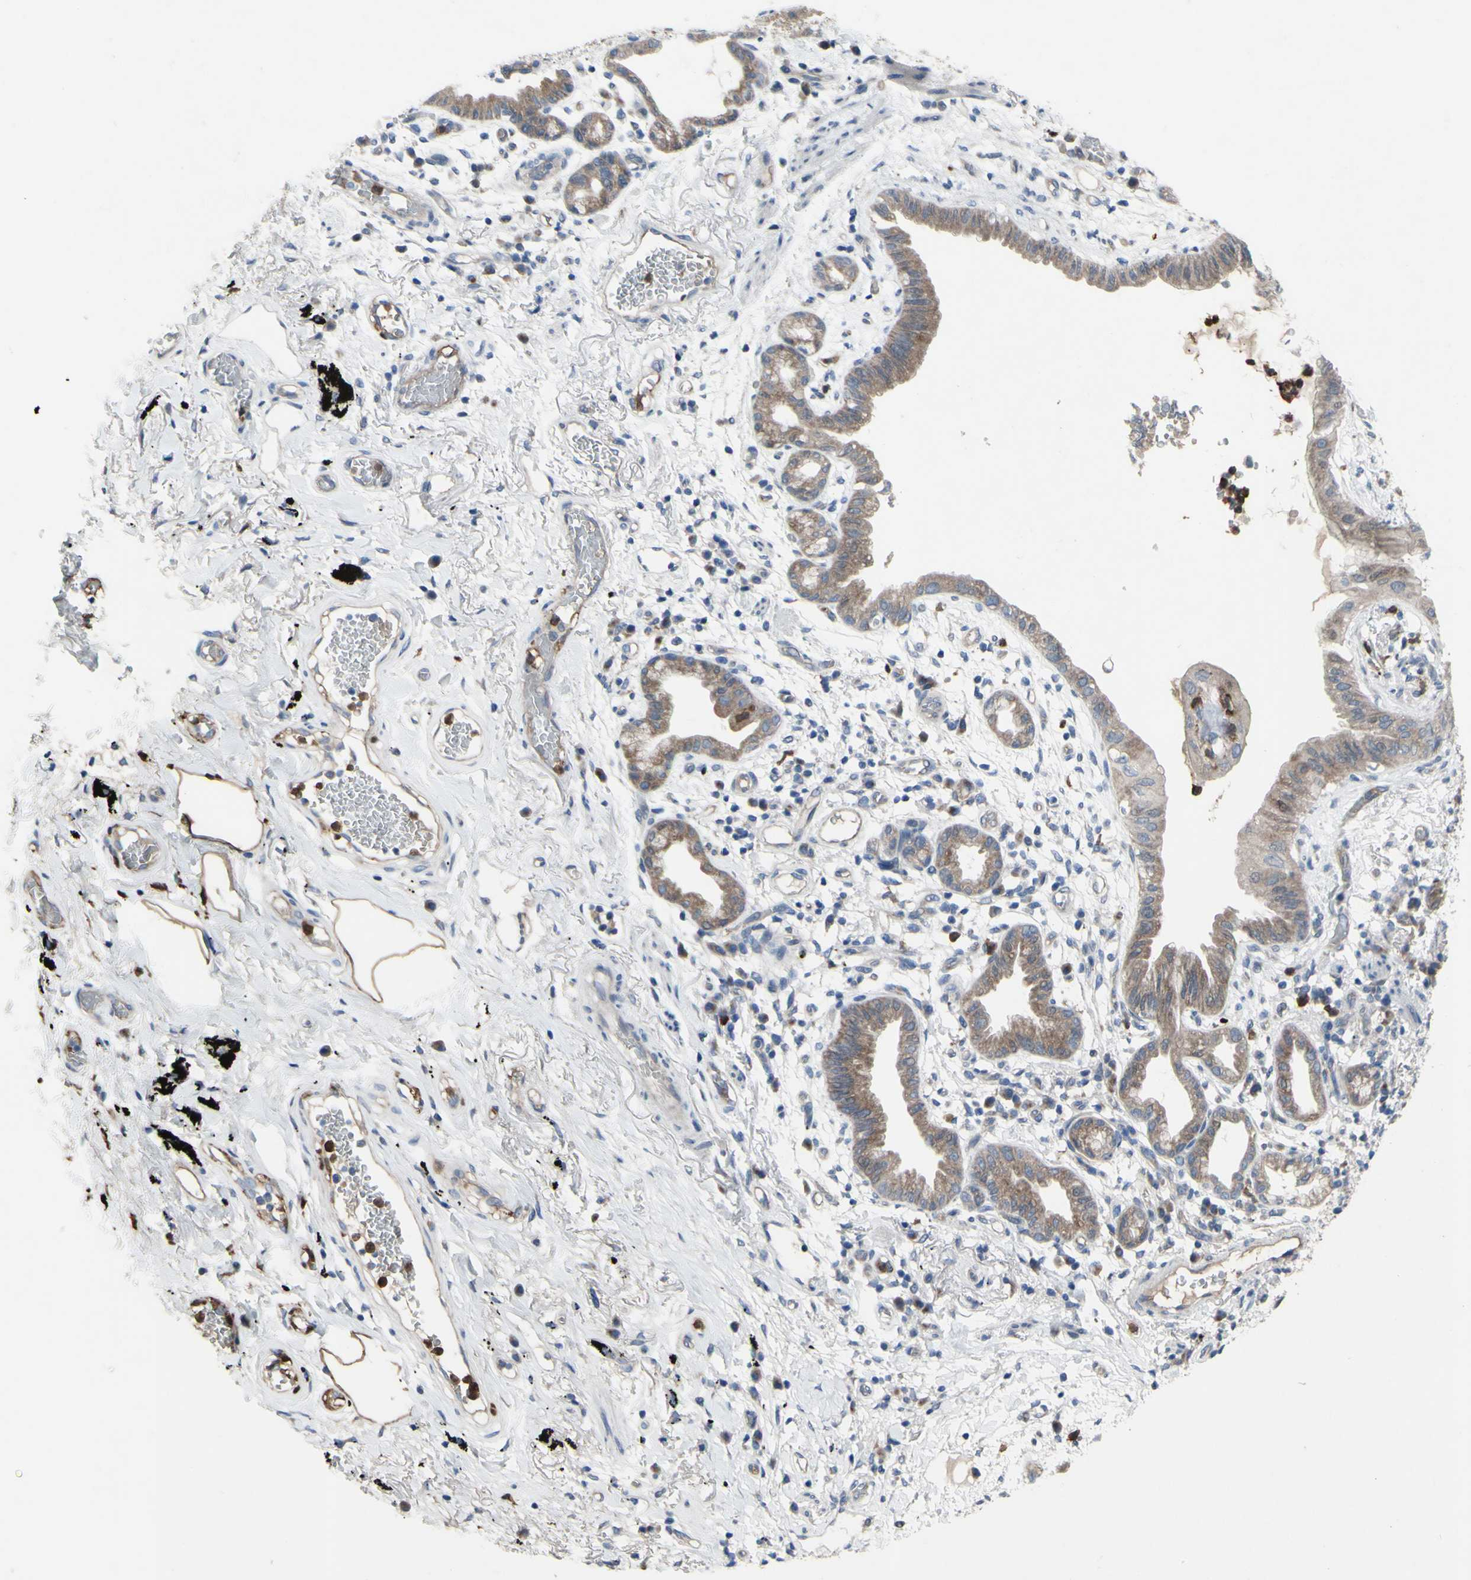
{"staining": {"intensity": "moderate", "quantity": ">75%", "location": "cytoplasmic/membranous"}, "tissue": "lung cancer", "cell_type": "Tumor cells", "image_type": "cancer", "snomed": [{"axis": "morphology", "description": "Adenocarcinoma, NOS"}, {"axis": "topography", "description": "Lung"}], "caption": "This image reveals immunohistochemistry staining of lung adenocarcinoma, with medium moderate cytoplasmic/membranous expression in about >75% of tumor cells.", "gene": "GRAMD2B", "patient": {"sex": "female", "age": 70}}